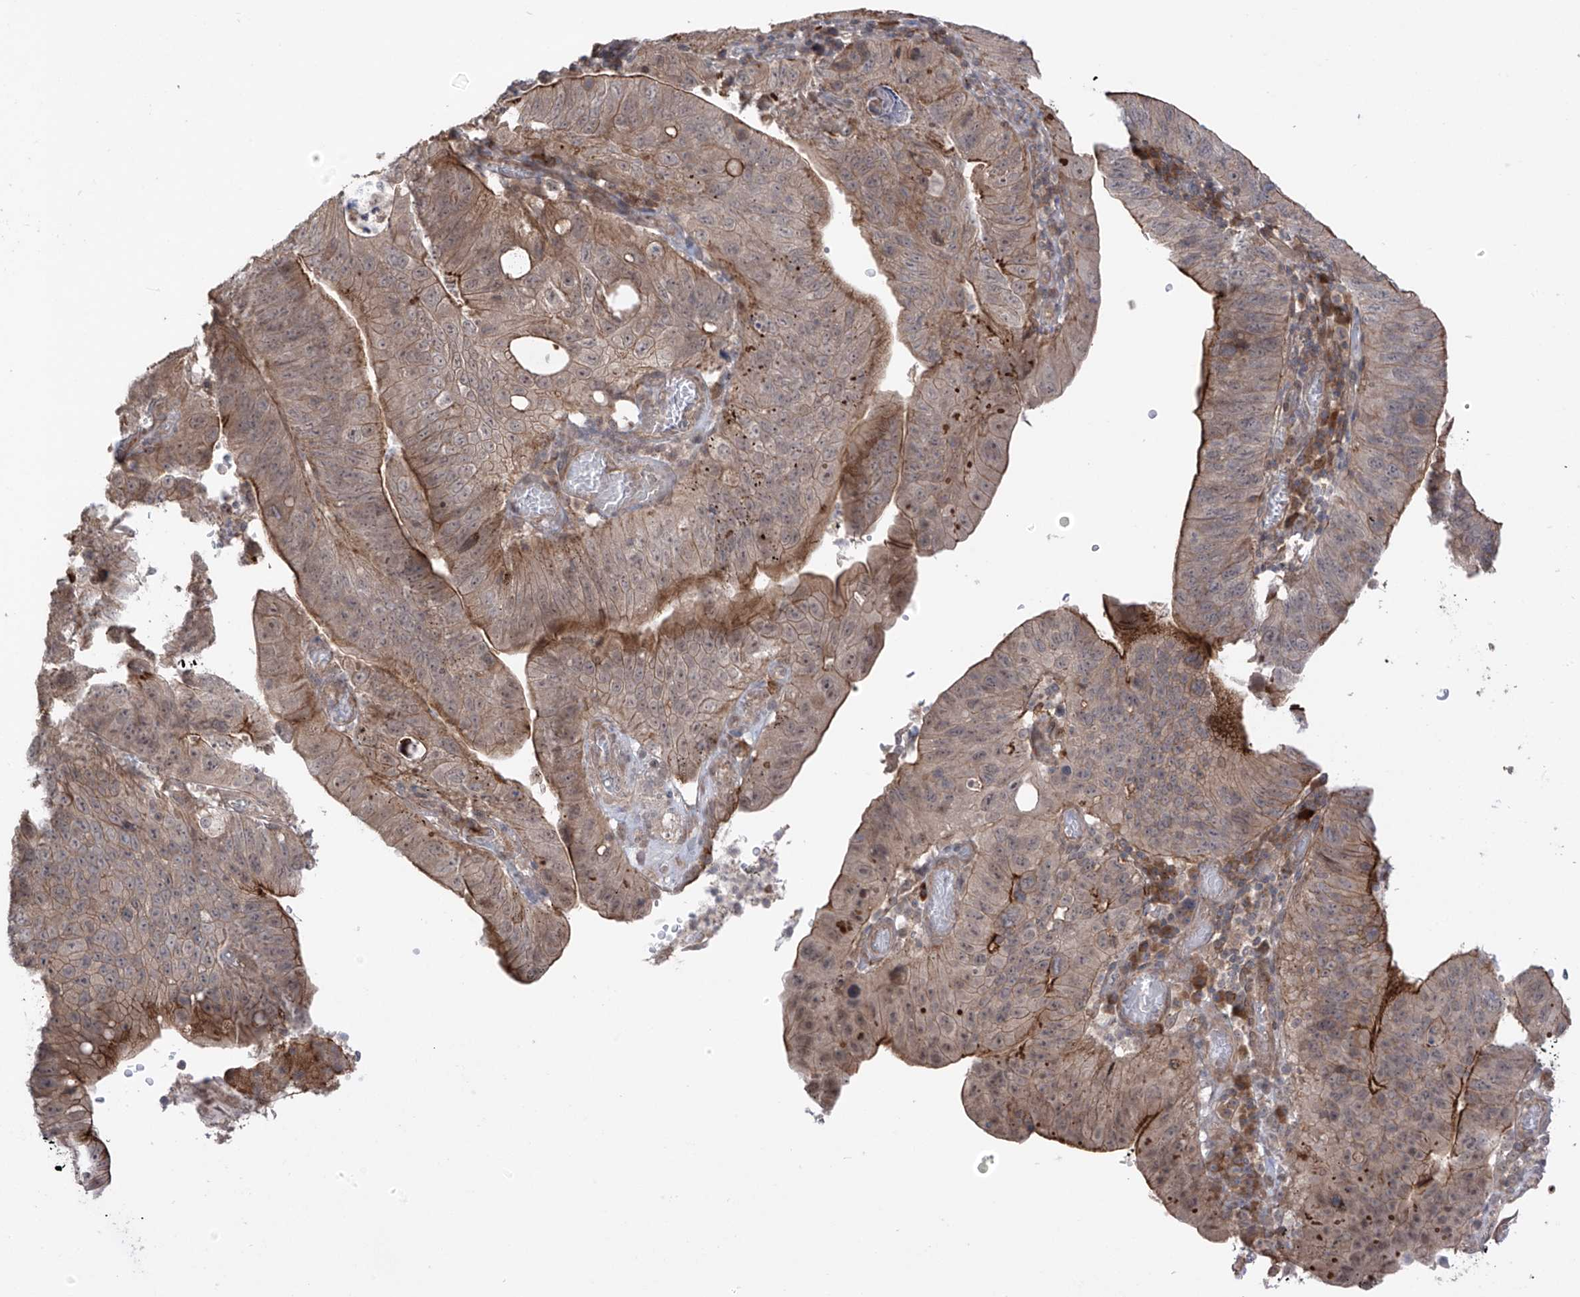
{"staining": {"intensity": "moderate", "quantity": ">75%", "location": "cytoplasmic/membranous"}, "tissue": "stomach cancer", "cell_type": "Tumor cells", "image_type": "cancer", "snomed": [{"axis": "morphology", "description": "Adenocarcinoma, NOS"}, {"axis": "topography", "description": "Stomach"}], "caption": "This is an image of IHC staining of stomach adenocarcinoma, which shows moderate positivity in the cytoplasmic/membranous of tumor cells.", "gene": "LRRC74A", "patient": {"sex": "female", "age": 59}}